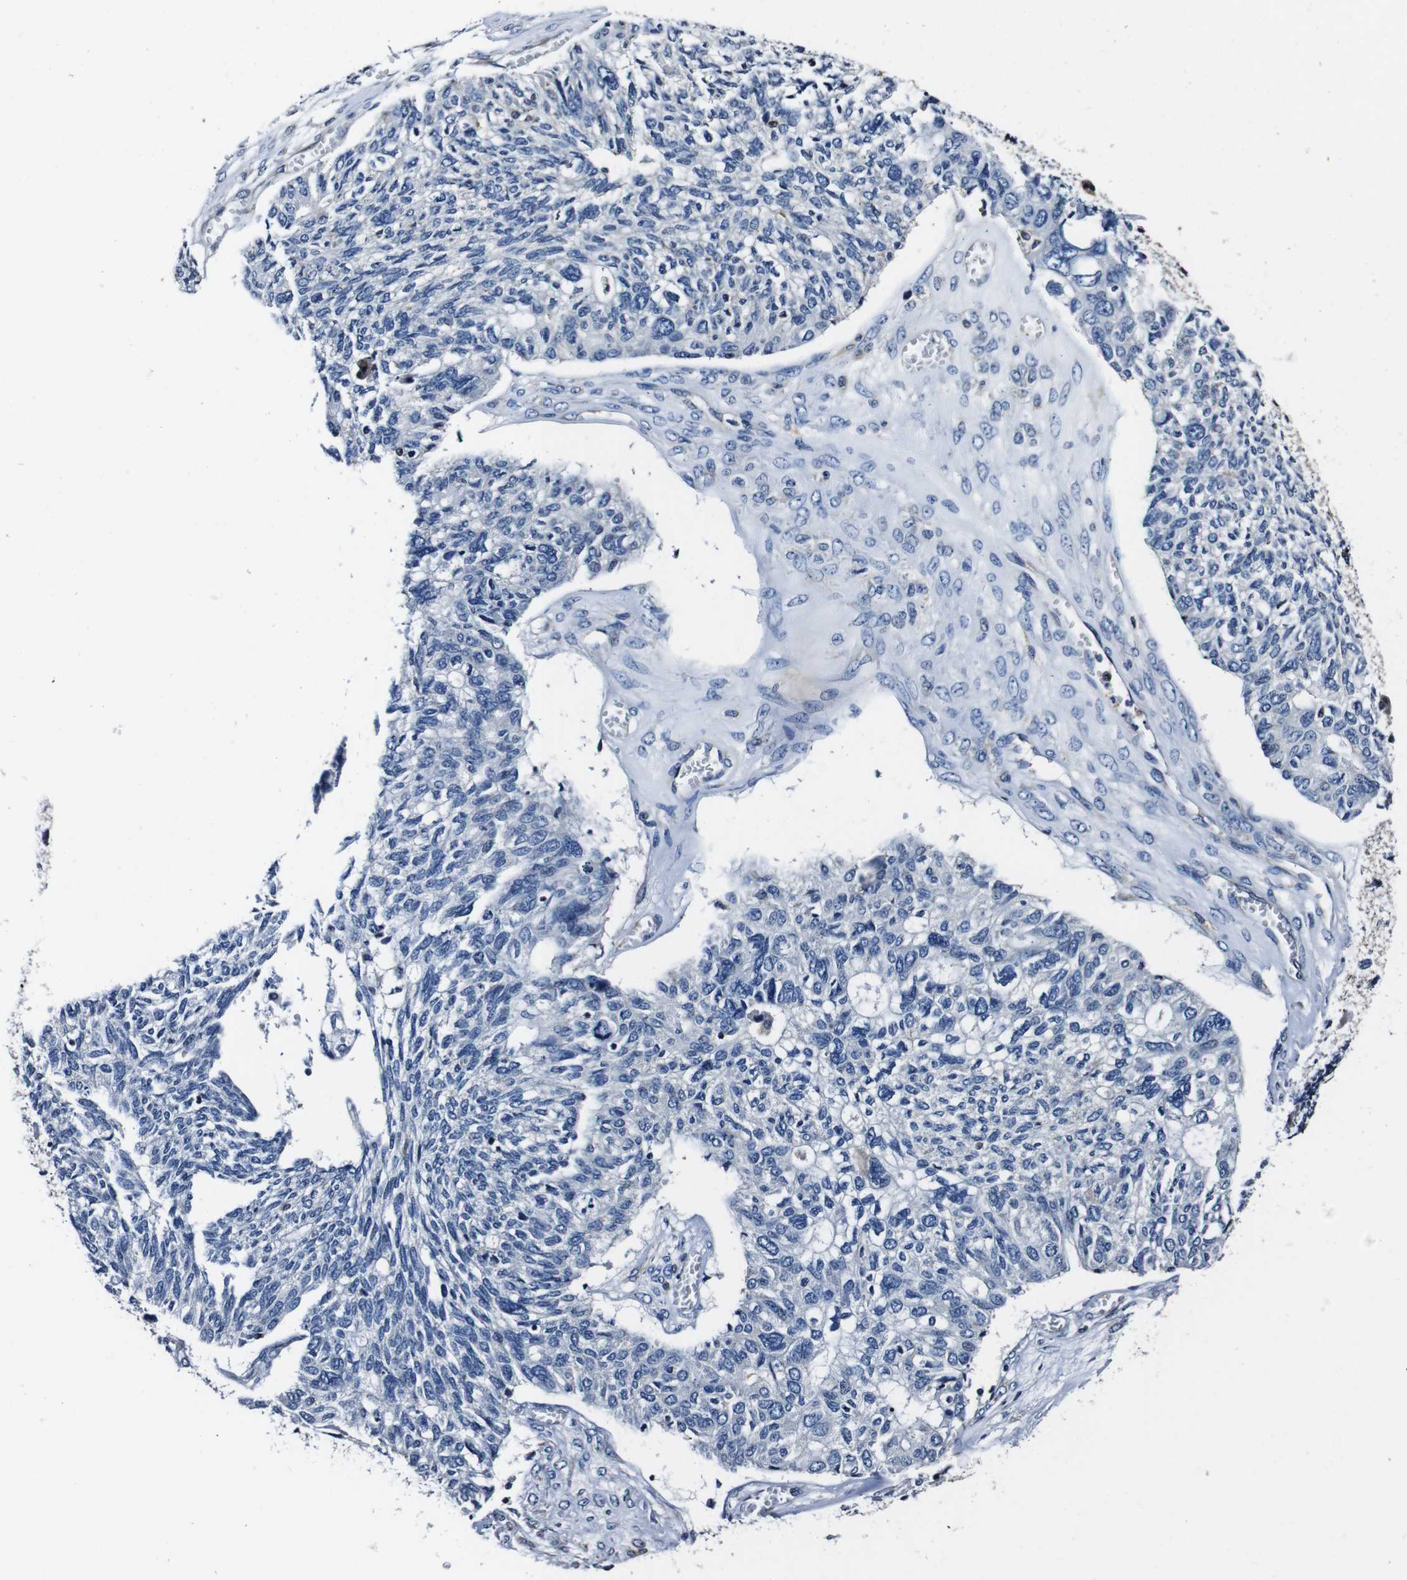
{"staining": {"intensity": "negative", "quantity": "none", "location": "none"}, "tissue": "ovarian cancer", "cell_type": "Tumor cells", "image_type": "cancer", "snomed": [{"axis": "morphology", "description": "Cystadenocarcinoma, serous, NOS"}, {"axis": "topography", "description": "Ovary"}], "caption": "There is no significant expression in tumor cells of serous cystadenocarcinoma (ovarian). The staining is performed using DAB brown chromogen with nuclei counter-stained in using hematoxylin.", "gene": "HK1", "patient": {"sex": "female", "age": 79}}